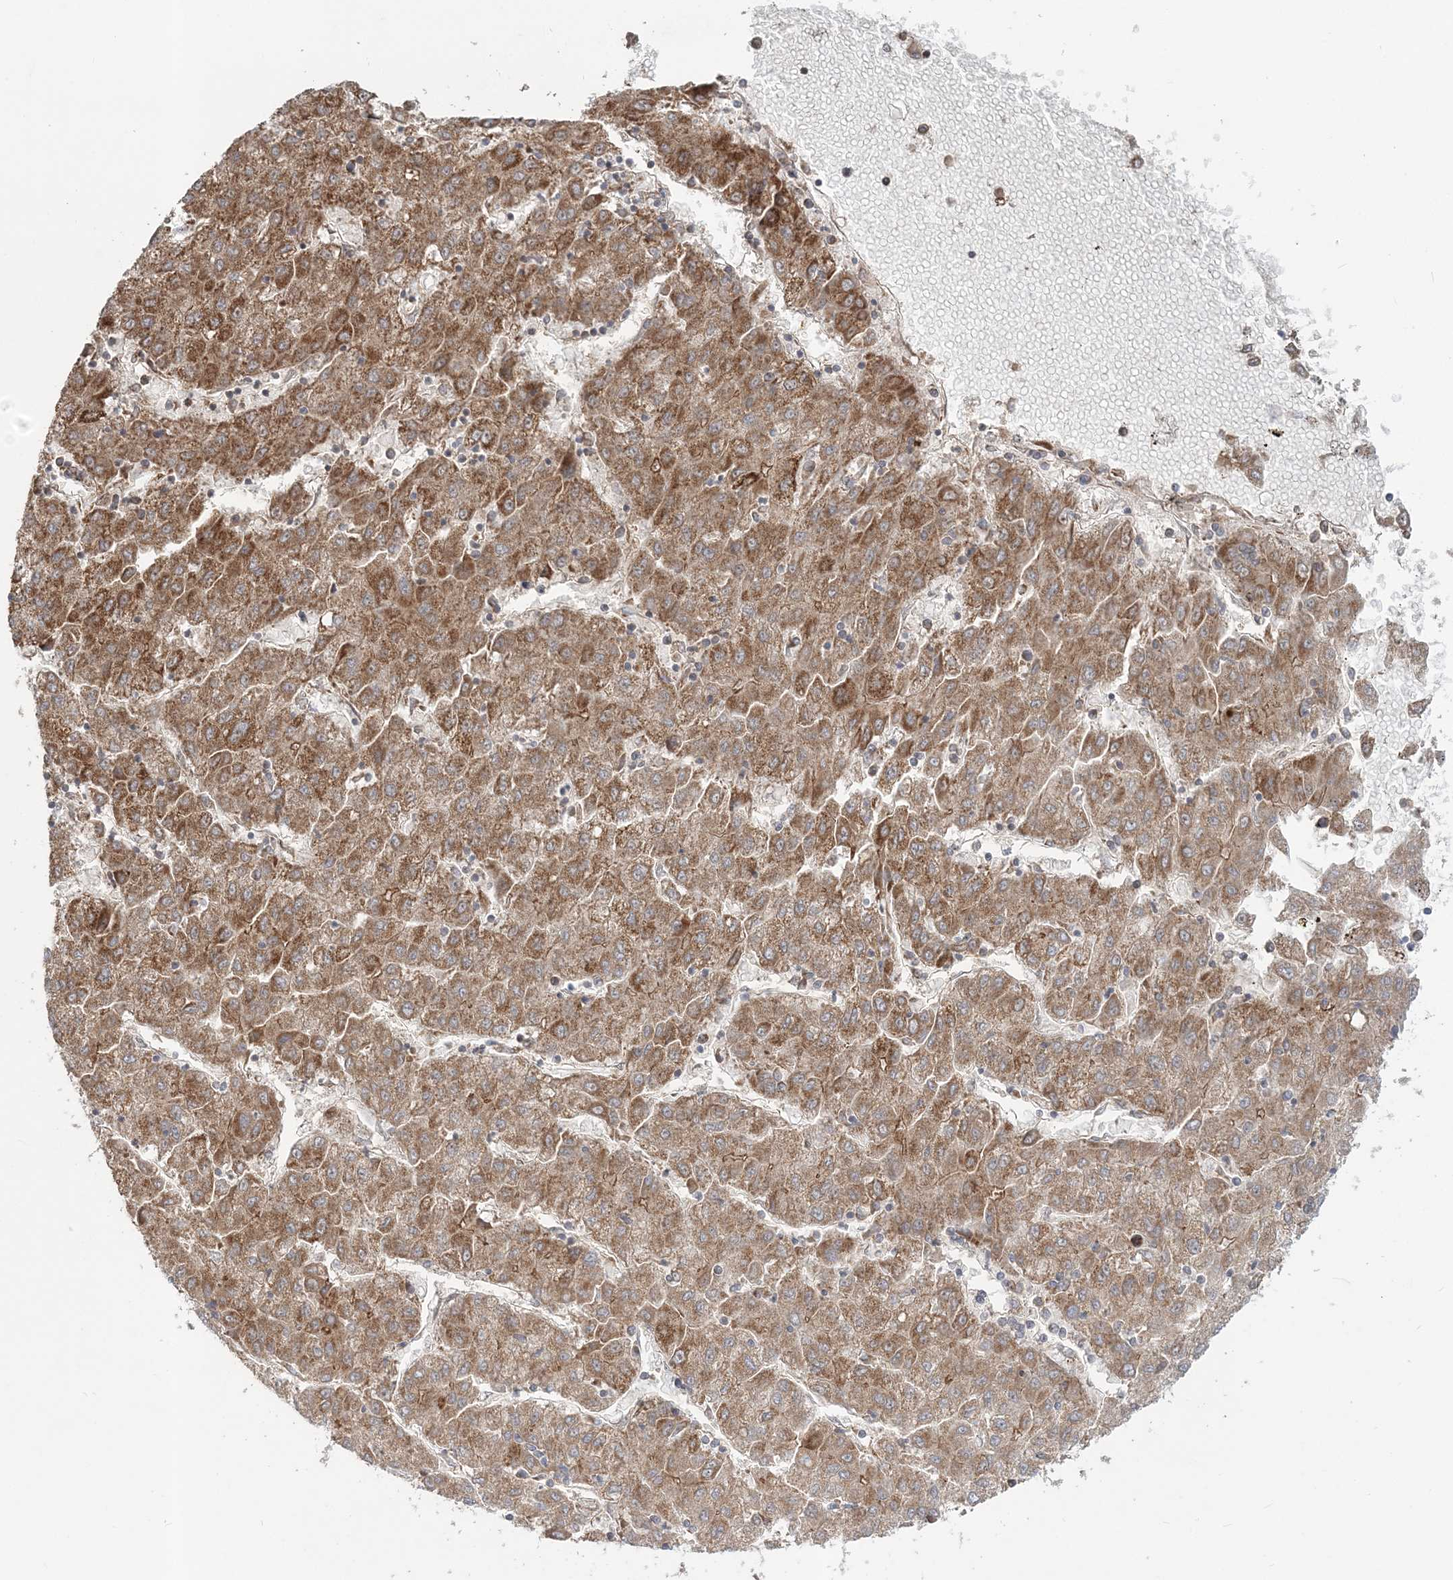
{"staining": {"intensity": "moderate", "quantity": ">75%", "location": "cytoplasmic/membranous"}, "tissue": "liver cancer", "cell_type": "Tumor cells", "image_type": "cancer", "snomed": [{"axis": "morphology", "description": "Carcinoma, Hepatocellular, NOS"}, {"axis": "topography", "description": "Liver"}], "caption": "Human liver cancer stained with a brown dye reveals moderate cytoplasmic/membranous positive expression in approximately >75% of tumor cells.", "gene": "LRPPRC", "patient": {"sex": "male", "age": 72}}